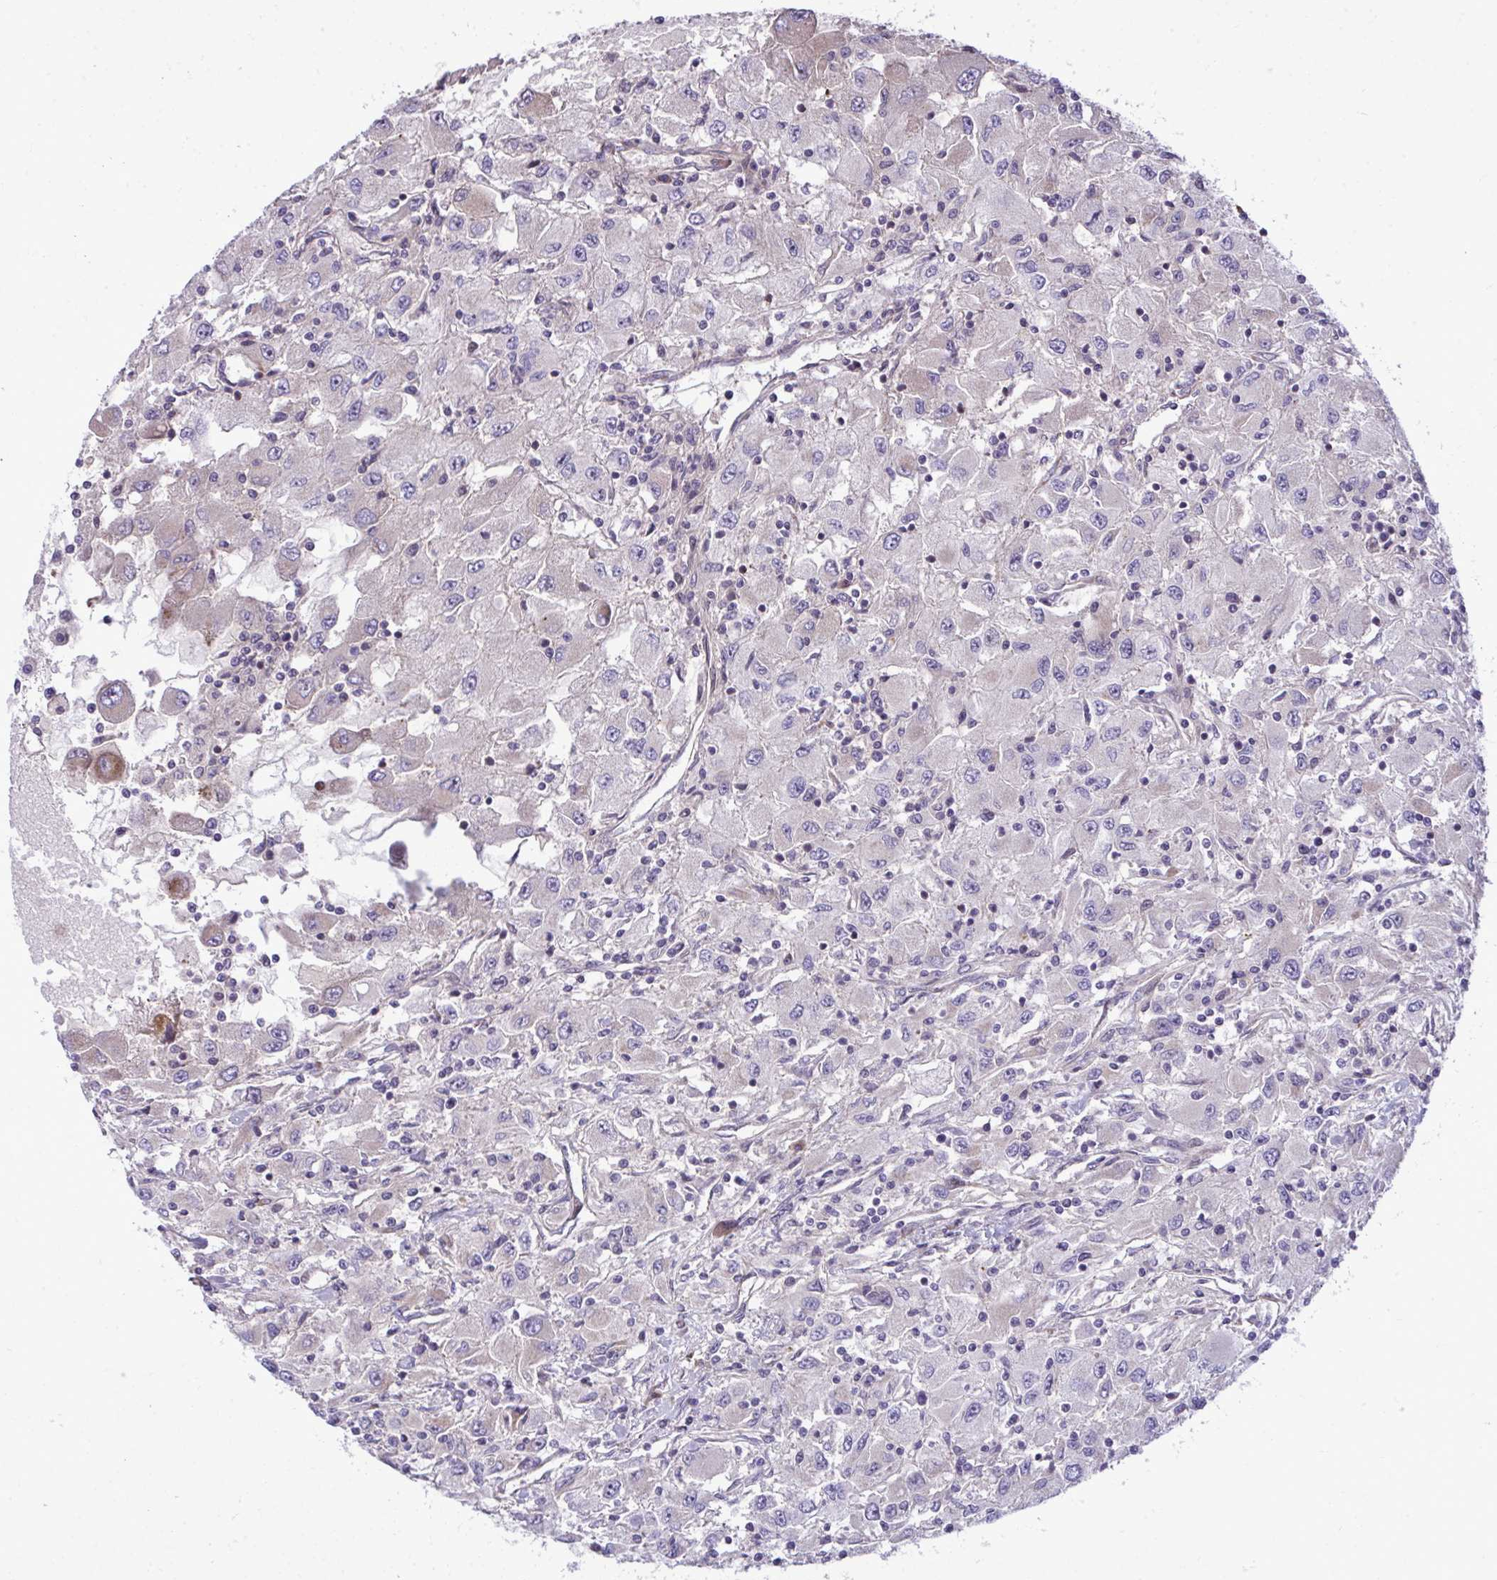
{"staining": {"intensity": "weak", "quantity": "<25%", "location": "cytoplasmic/membranous"}, "tissue": "renal cancer", "cell_type": "Tumor cells", "image_type": "cancer", "snomed": [{"axis": "morphology", "description": "Adenocarcinoma, NOS"}, {"axis": "topography", "description": "Kidney"}], "caption": "This is an IHC photomicrograph of human renal adenocarcinoma. There is no expression in tumor cells.", "gene": "ZSCAN9", "patient": {"sex": "female", "age": 67}}